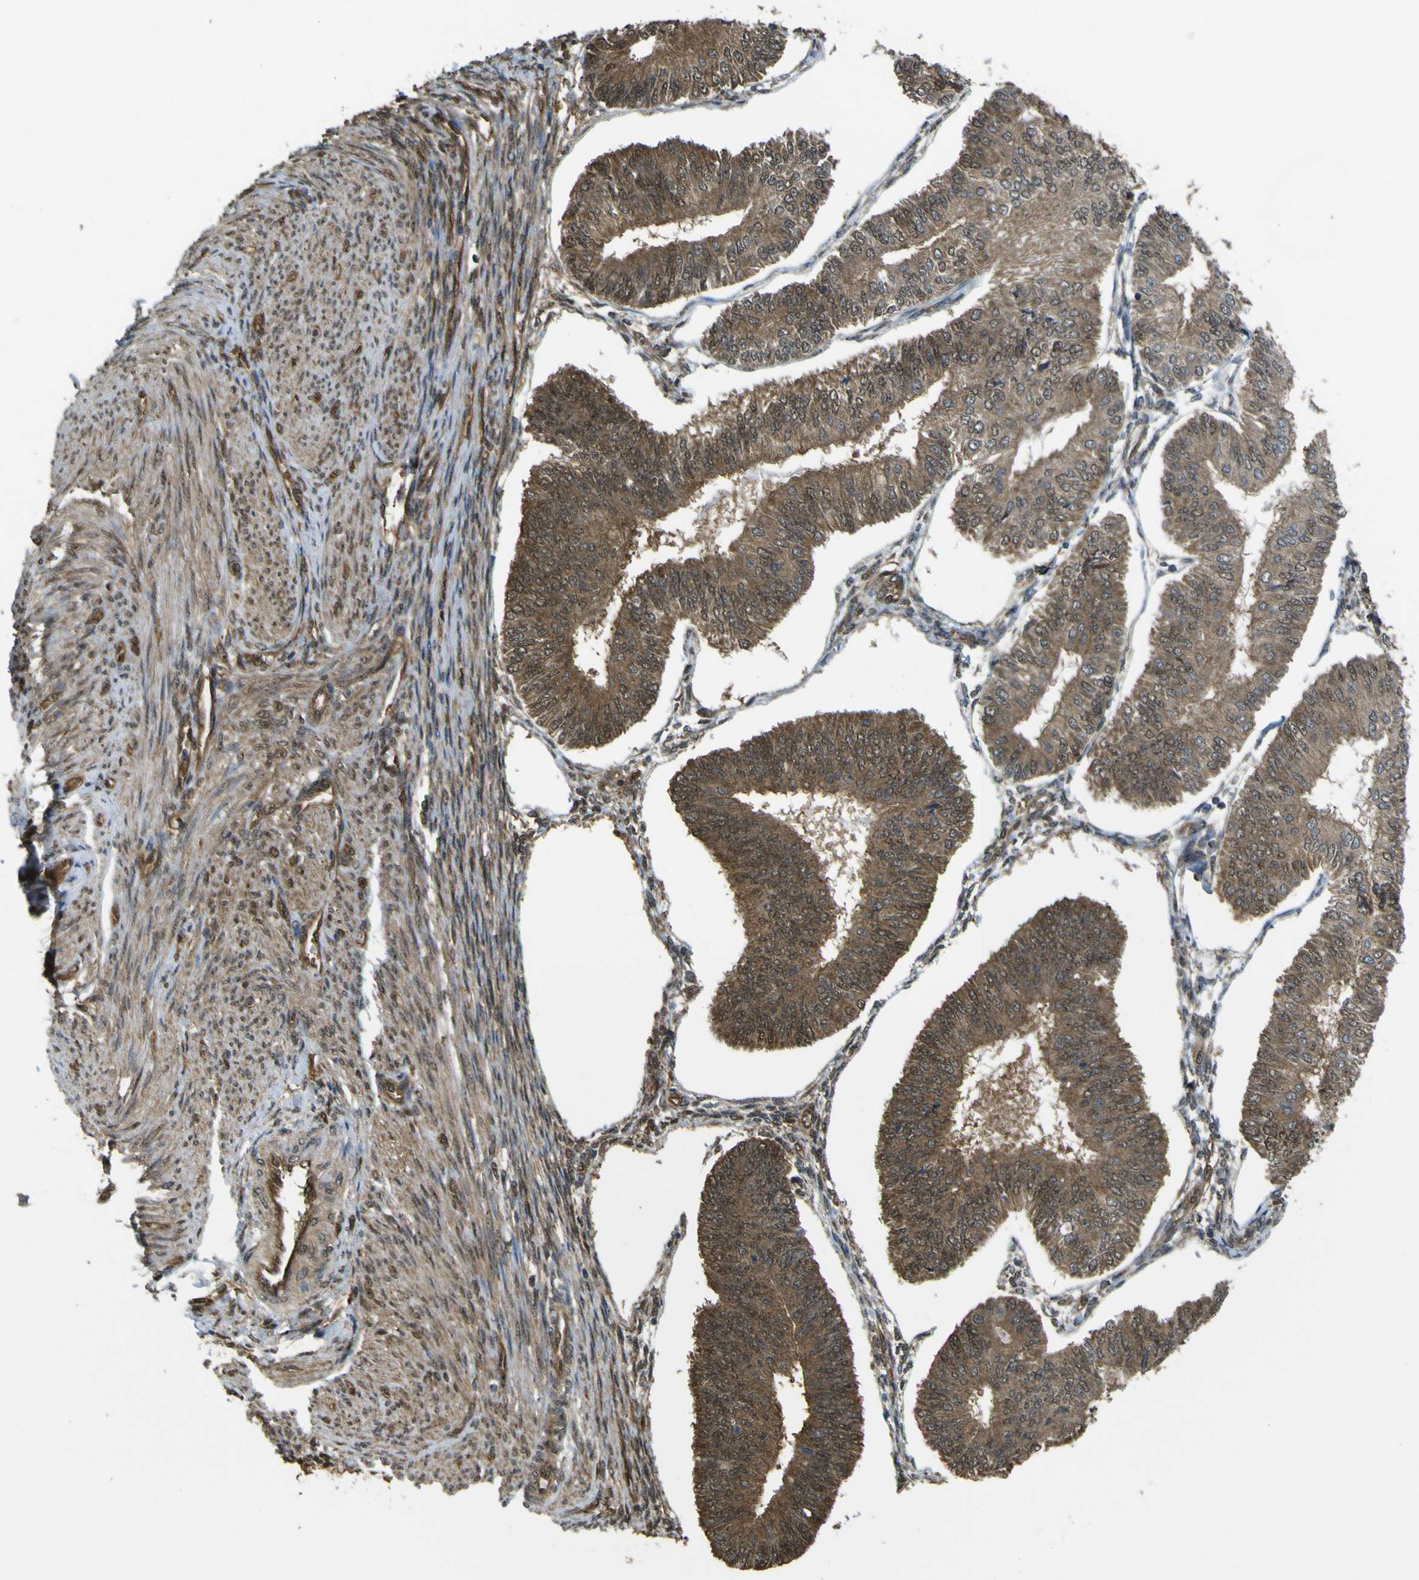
{"staining": {"intensity": "strong", "quantity": ">75%", "location": "cytoplasmic/membranous"}, "tissue": "endometrial cancer", "cell_type": "Tumor cells", "image_type": "cancer", "snomed": [{"axis": "morphology", "description": "Adenocarcinoma, NOS"}, {"axis": "topography", "description": "Endometrium"}], "caption": "Human endometrial cancer stained with a protein marker reveals strong staining in tumor cells.", "gene": "YWHAG", "patient": {"sex": "female", "age": 58}}